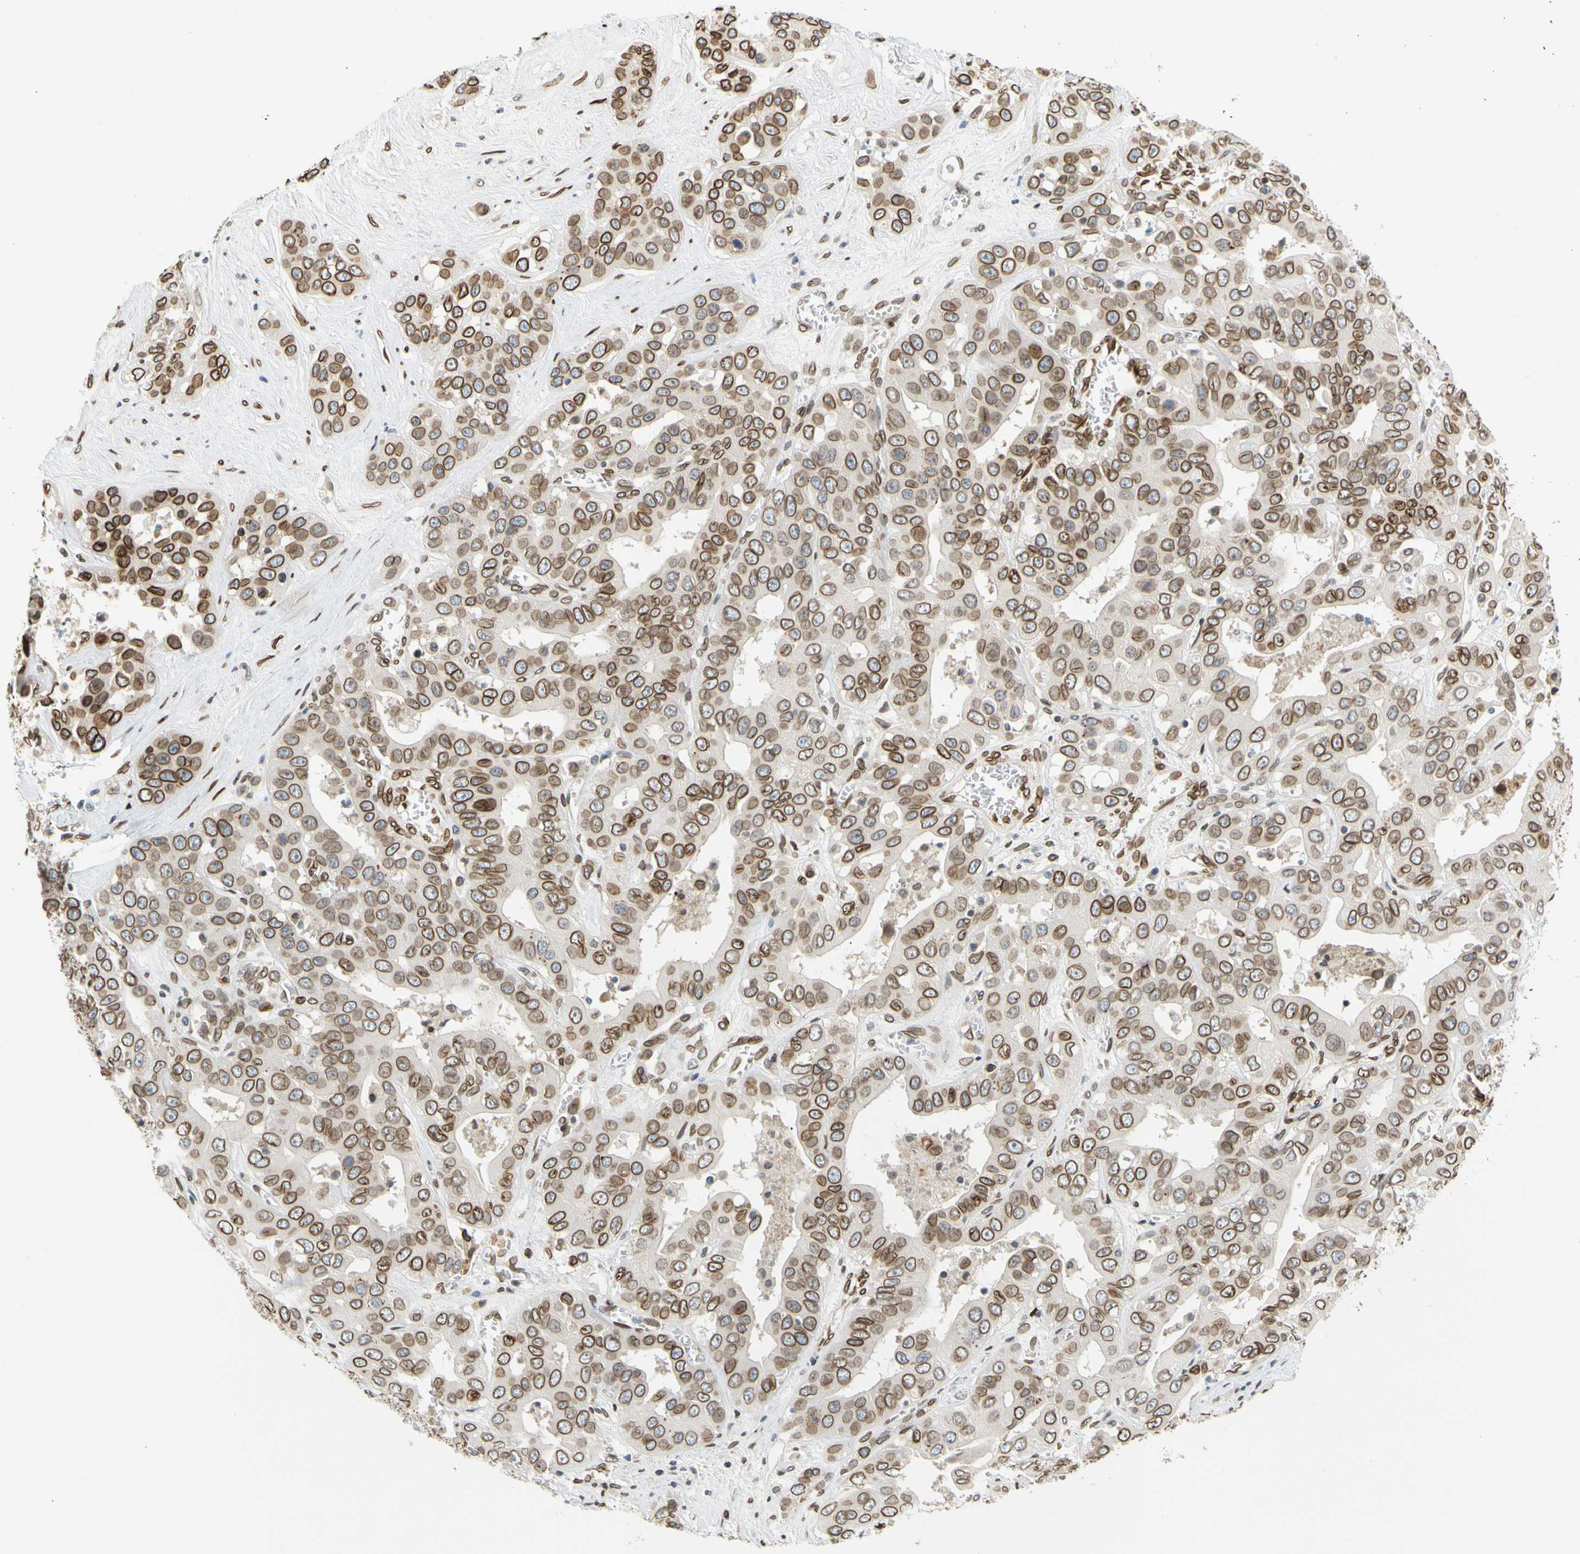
{"staining": {"intensity": "strong", "quantity": ">75%", "location": "cytoplasmic/membranous,nuclear"}, "tissue": "liver cancer", "cell_type": "Tumor cells", "image_type": "cancer", "snomed": [{"axis": "morphology", "description": "Cholangiocarcinoma"}, {"axis": "topography", "description": "Liver"}], "caption": "The image displays a brown stain indicating the presence of a protein in the cytoplasmic/membranous and nuclear of tumor cells in liver cholangiocarcinoma.", "gene": "SUN1", "patient": {"sex": "female", "age": 52}}